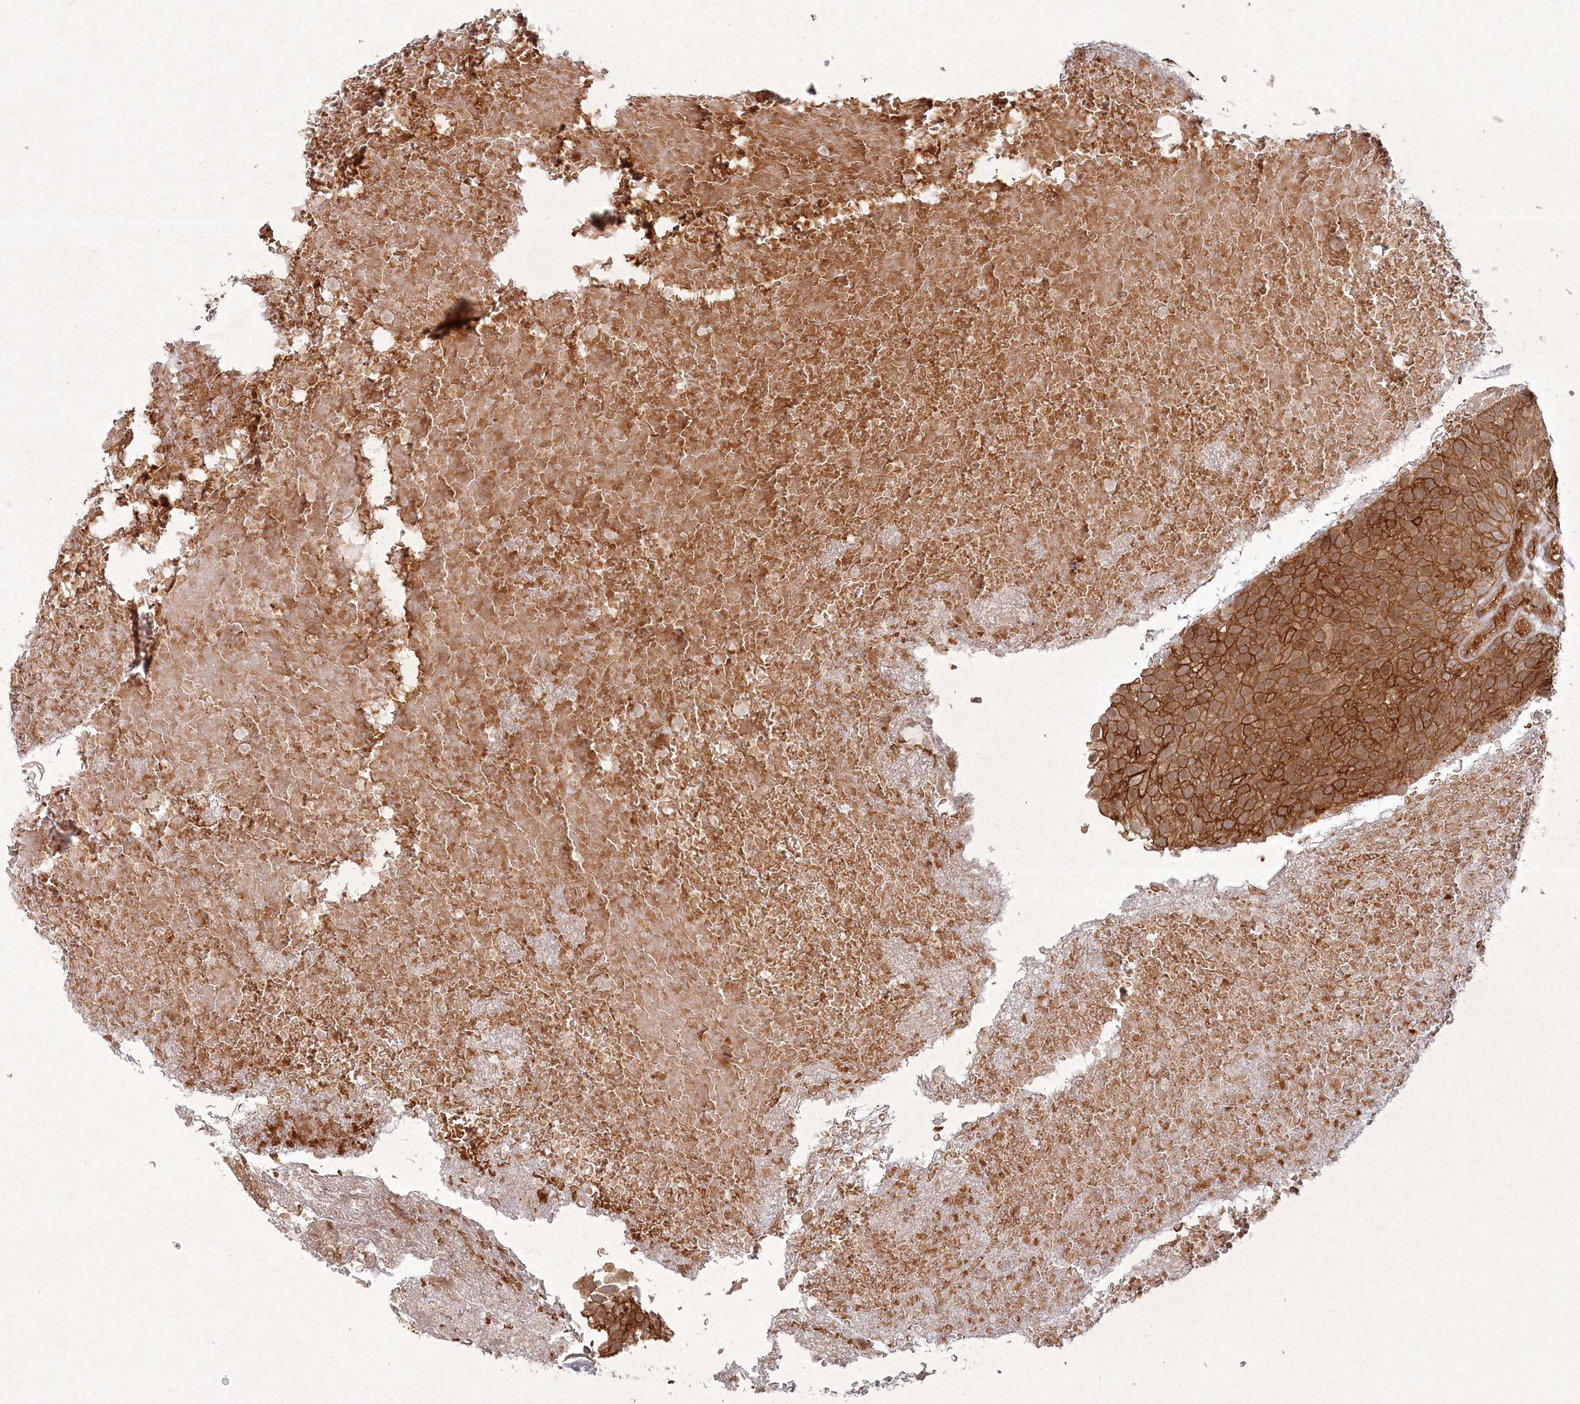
{"staining": {"intensity": "moderate", "quantity": ">75%", "location": "cytoplasmic/membranous,nuclear"}, "tissue": "urothelial cancer", "cell_type": "Tumor cells", "image_type": "cancer", "snomed": [{"axis": "morphology", "description": "Urothelial carcinoma, Low grade"}, {"axis": "topography", "description": "Urinary bladder"}], "caption": "Human low-grade urothelial carcinoma stained with a protein marker reveals moderate staining in tumor cells.", "gene": "FBXL17", "patient": {"sex": "male", "age": 78}}